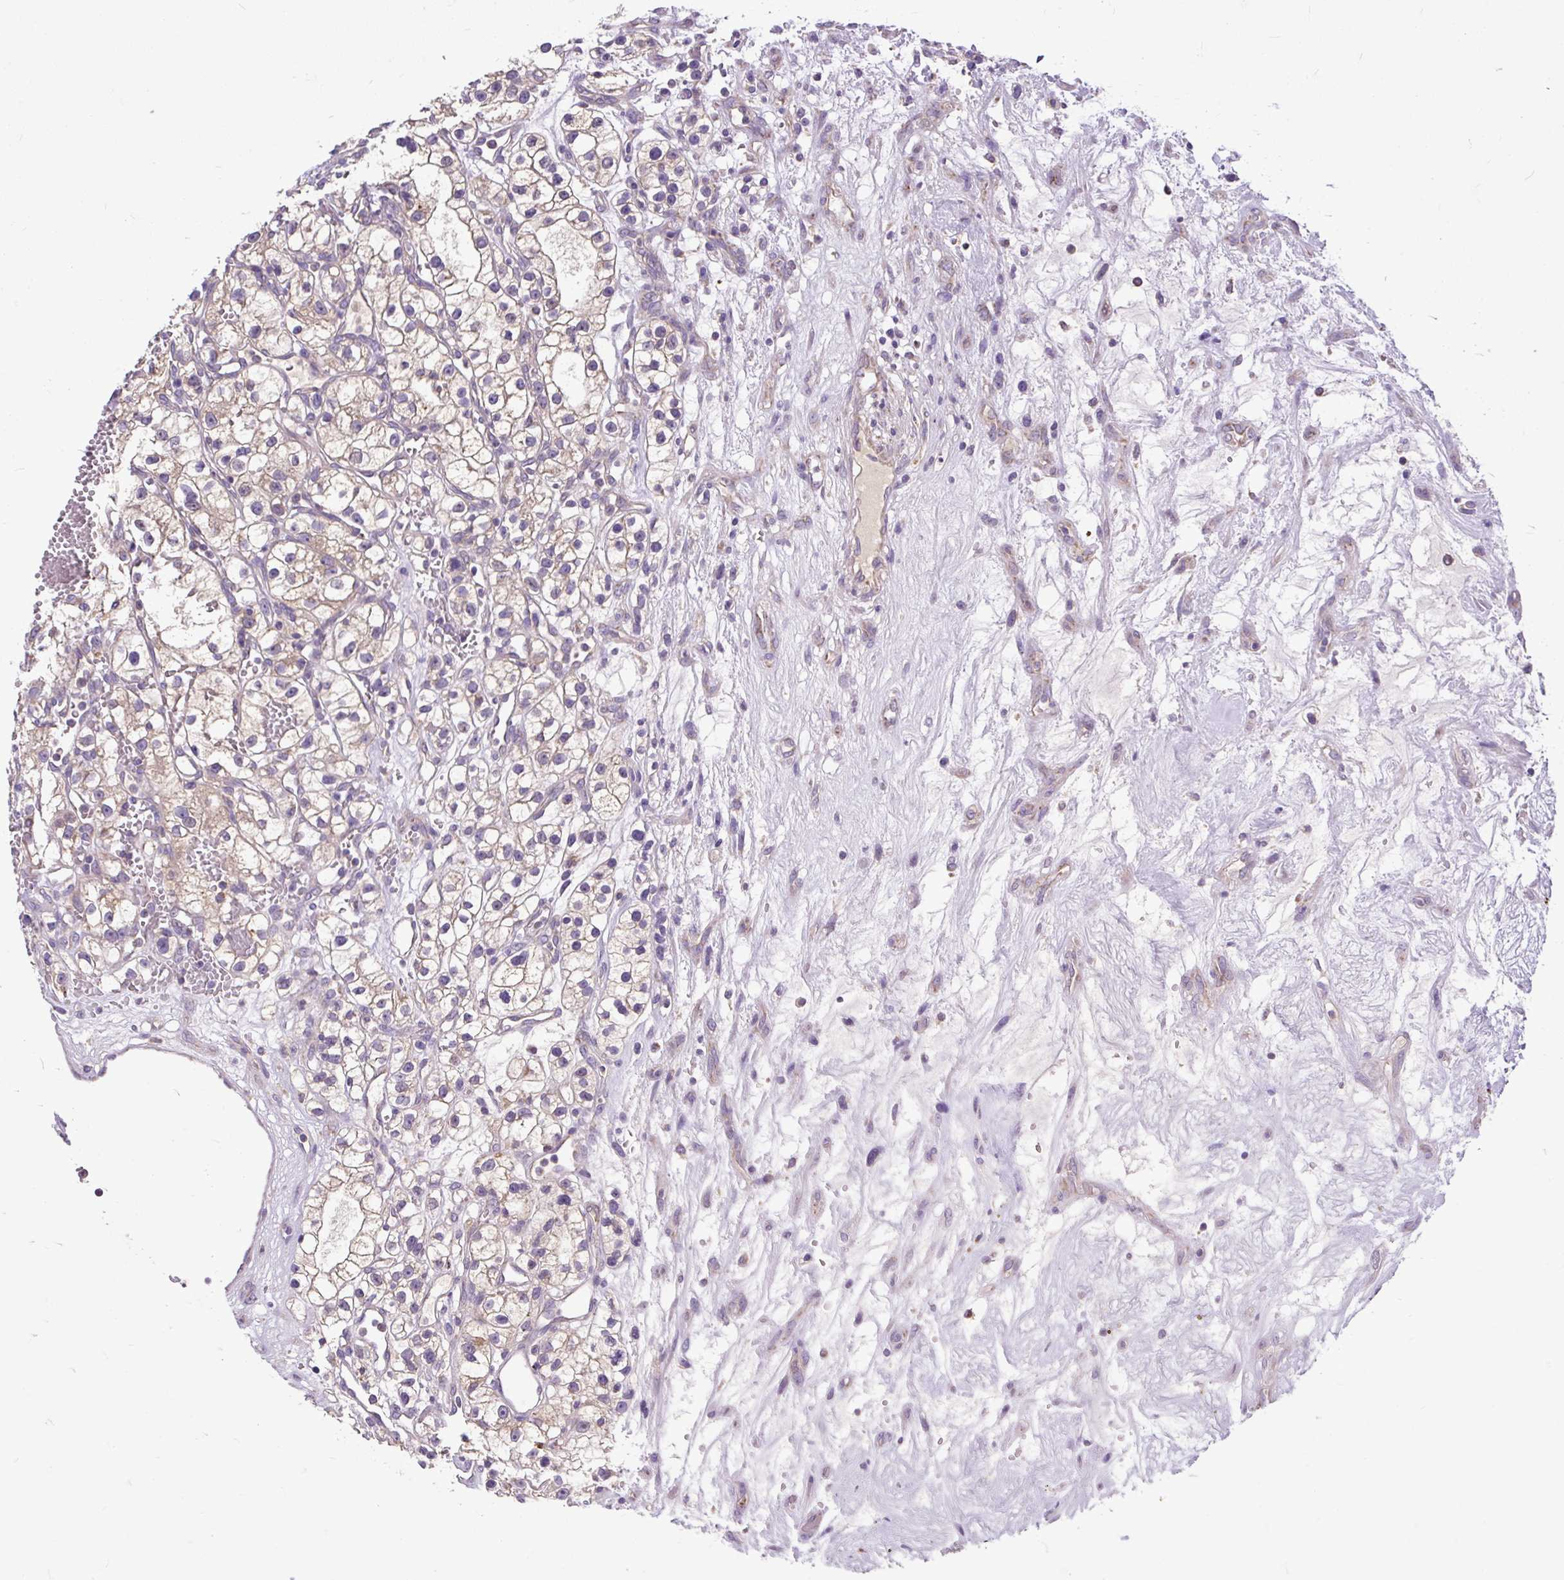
{"staining": {"intensity": "weak", "quantity": ">75%", "location": "cytoplasmic/membranous"}, "tissue": "renal cancer", "cell_type": "Tumor cells", "image_type": "cancer", "snomed": [{"axis": "morphology", "description": "Adenocarcinoma, NOS"}, {"axis": "topography", "description": "Kidney"}], "caption": "The image shows staining of renal cancer, revealing weak cytoplasmic/membranous protein expression (brown color) within tumor cells.", "gene": "TOMM40", "patient": {"sex": "female", "age": 57}}